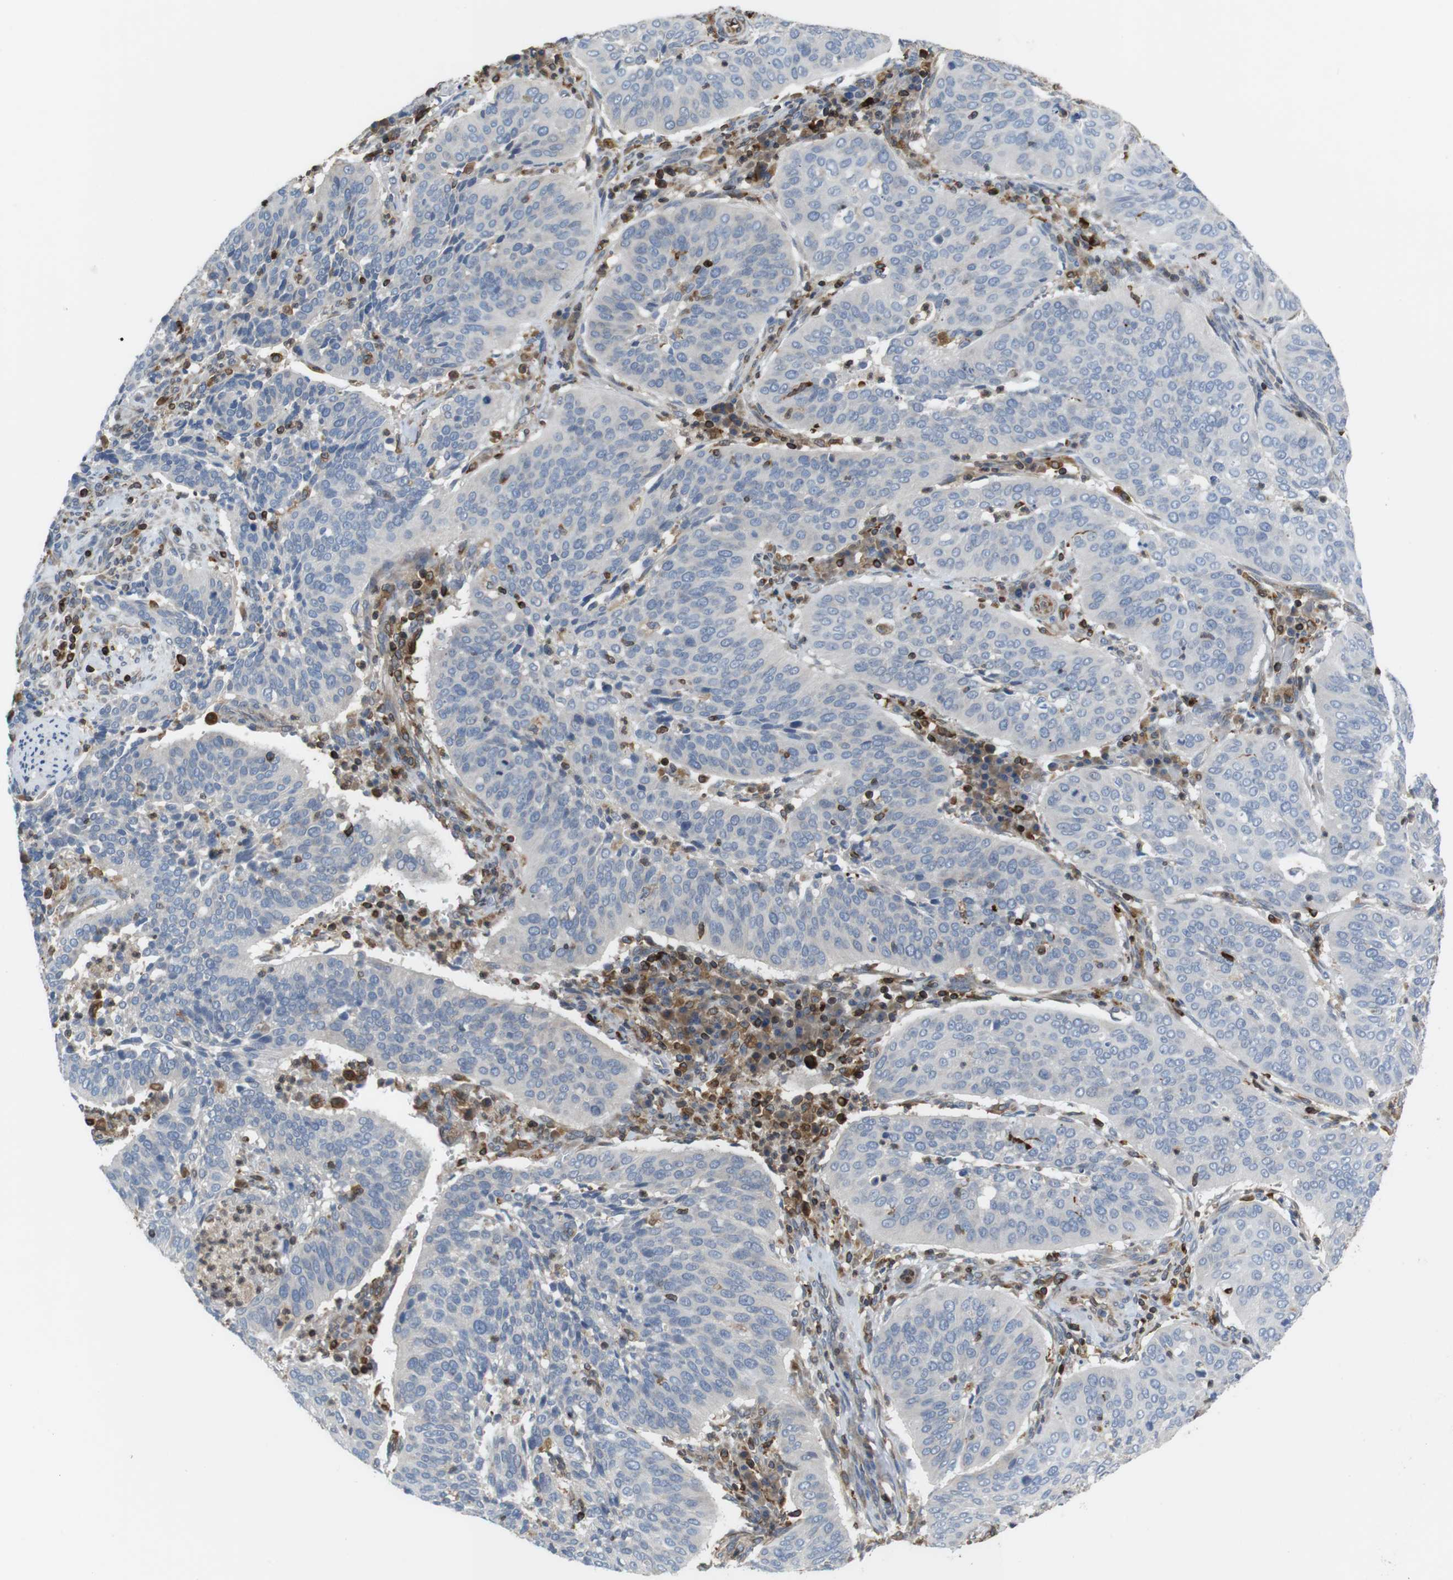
{"staining": {"intensity": "negative", "quantity": "none", "location": "none"}, "tissue": "cervical cancer", "cell_type": "Tumor cells", "image_type": "cancer", "snomed": [{"axis": "morphology", "description": "Normal tissue, NOS"}, {"axis": "morphology", "description": "Squamous cell carcinoma, NOS"}, {"axis": "topography", "description": "Cervix"}], "caption": "There is no significant expression in tumor cells of cervical cancer. (DAB immunohistochemistry visualized using brightfield microscopy, high magnification).", "gene": "ARL6IP5", "patient": {"sex": "female", "age": 39}}